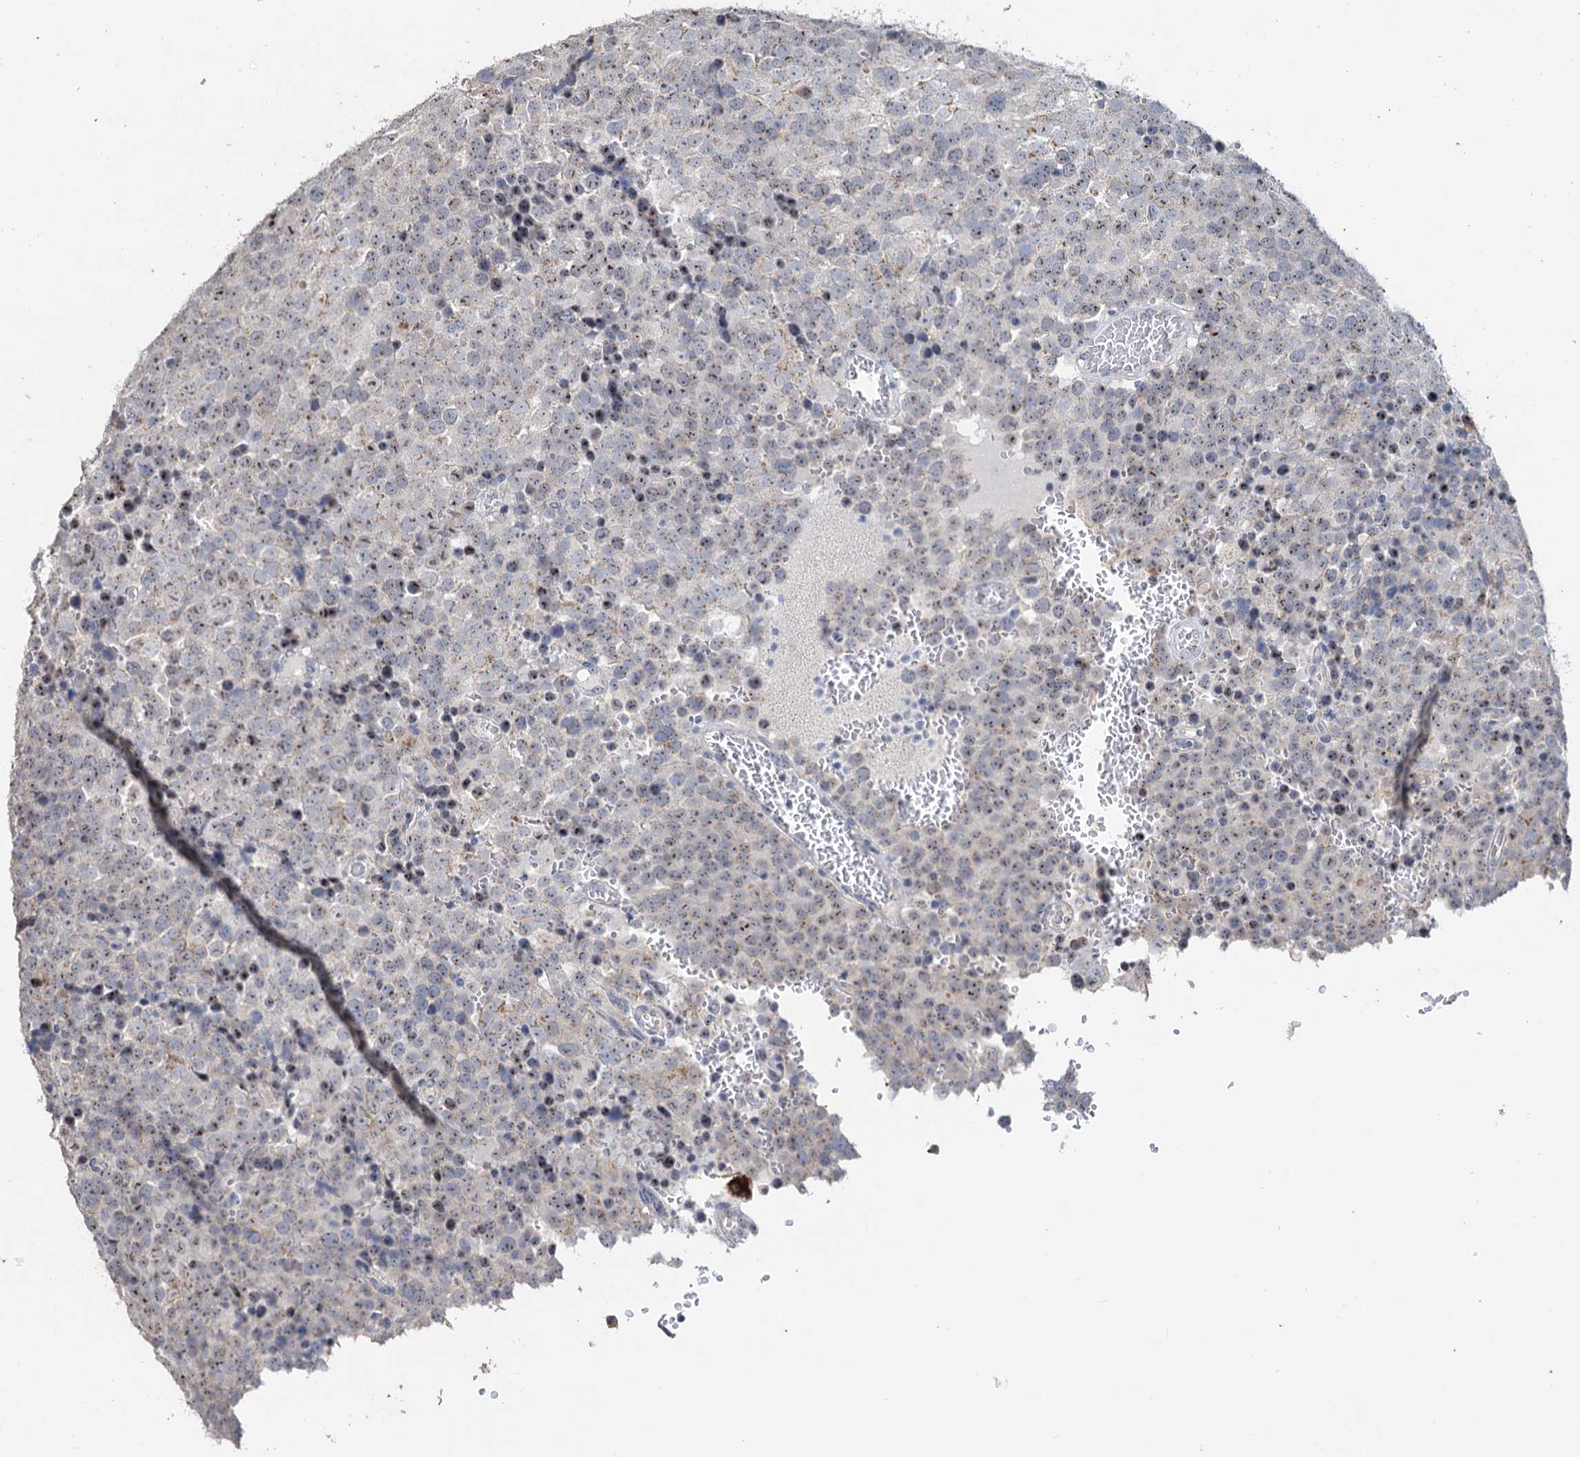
{"staining": {"intensity": "weak", "quantity": "25%-75%", "location": "nuclear"}, "tissue": "testis cancer", "cell_type": "Tumor cells", "image_type": "cancer", "snomed": [{"axis": "morphology", "description": "Seminoma, NOS"}, {"axis": "topography", "description": "Testis"}], "caption": "A photomicrograph showing weak nuclear expression in approximately 25%-75% of tumor cells in testis cancer, as visualized by brown immunohistochemical staining.", "gene": "C2CD3", "patient": {"sex": "male", "age": 71}}